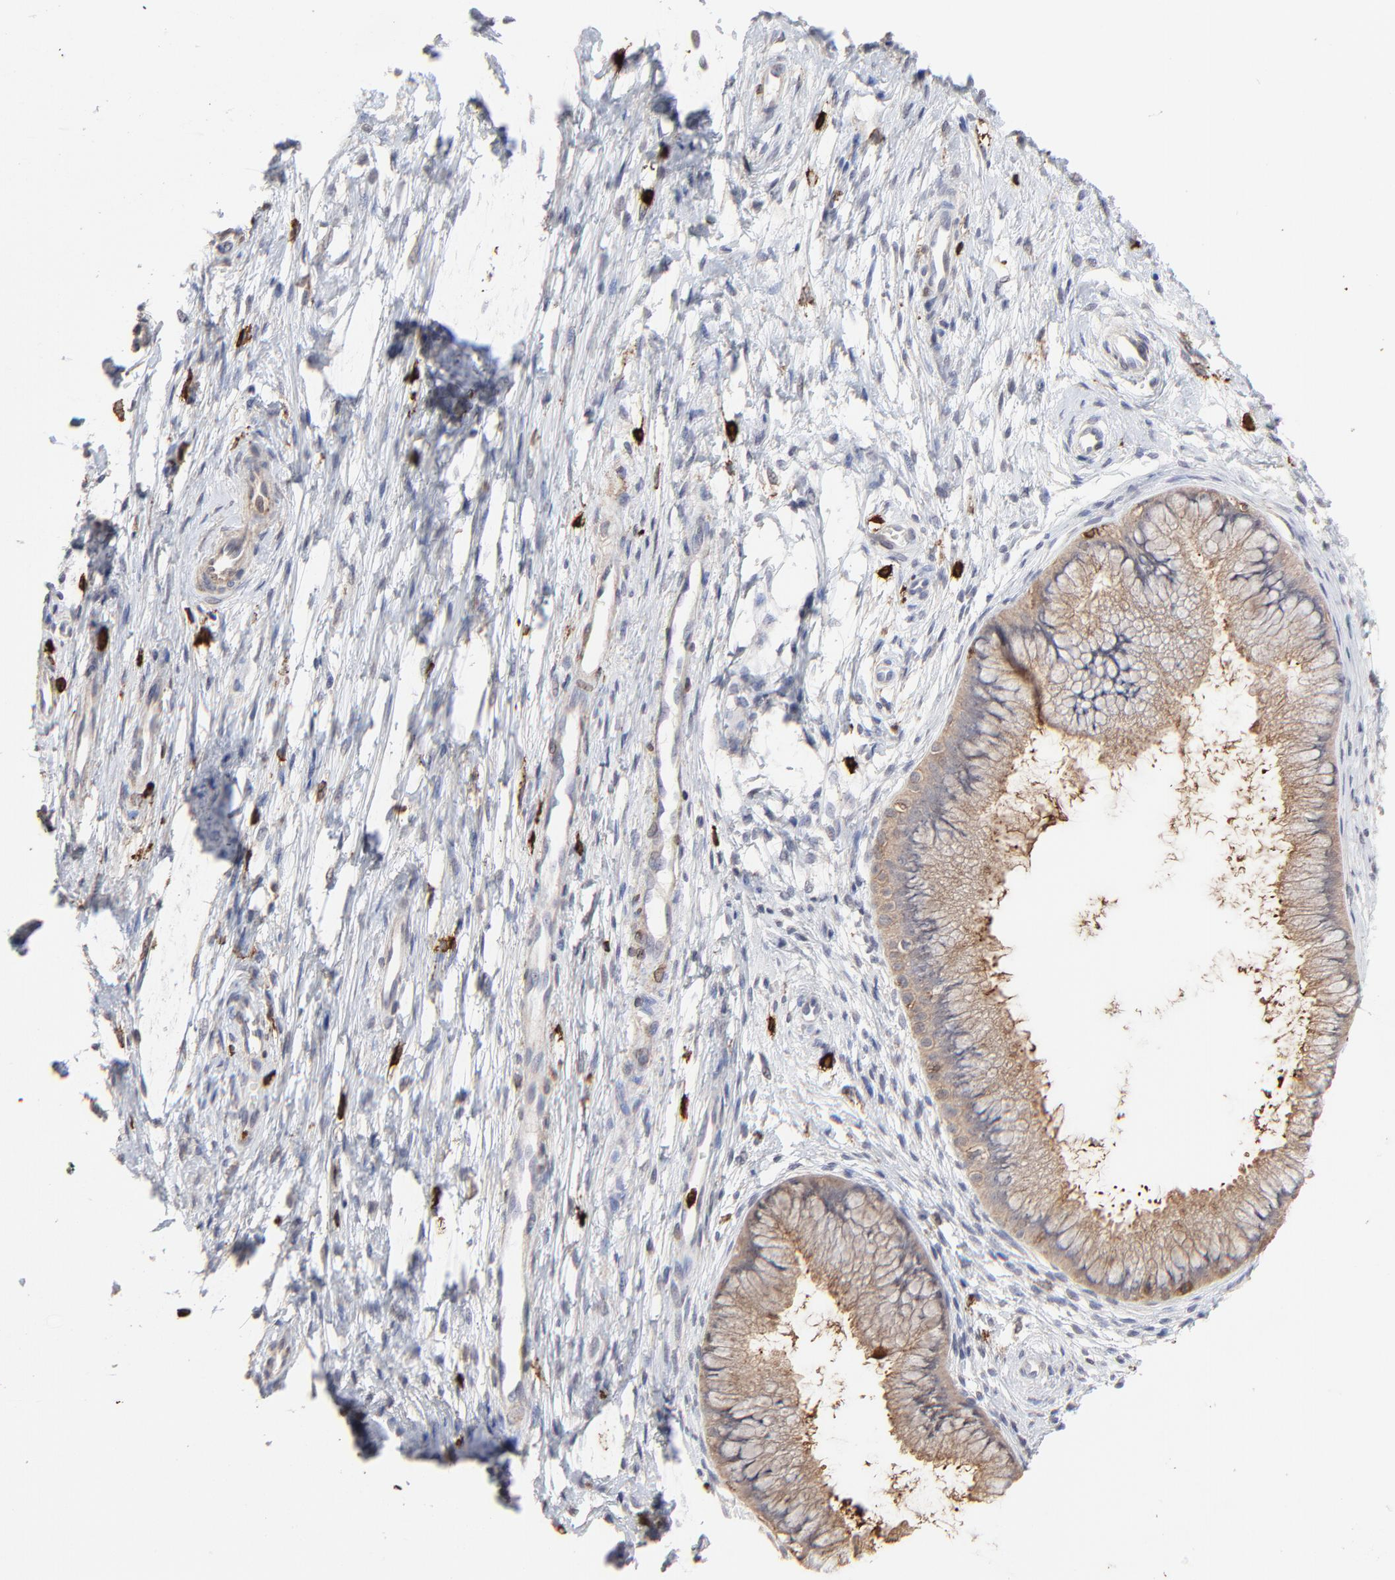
{"staining": {"intensity": "moderate", "quantity": "<25%", "location": "cytoplasmic/membranous,nuclear"}, "tissue": "cervix", "cell_type": "Glandular cells", "image_type": "normal", "snomed": [{"axis": "morphology", "description": "Normal tissue, NOS"}, {"axis": "topography", "description": "Cervix"}], "caption": "Cervix was stained to show a protein in brown. There is low levels of moderate cytoplasmic/membranous,nuclear positivity in approximately <25% of glandular cells. (IHC, brightfield microscopy, high magnification).", "gene": "SLC6A14", "patient": {"sex": "female", "age": 39}}